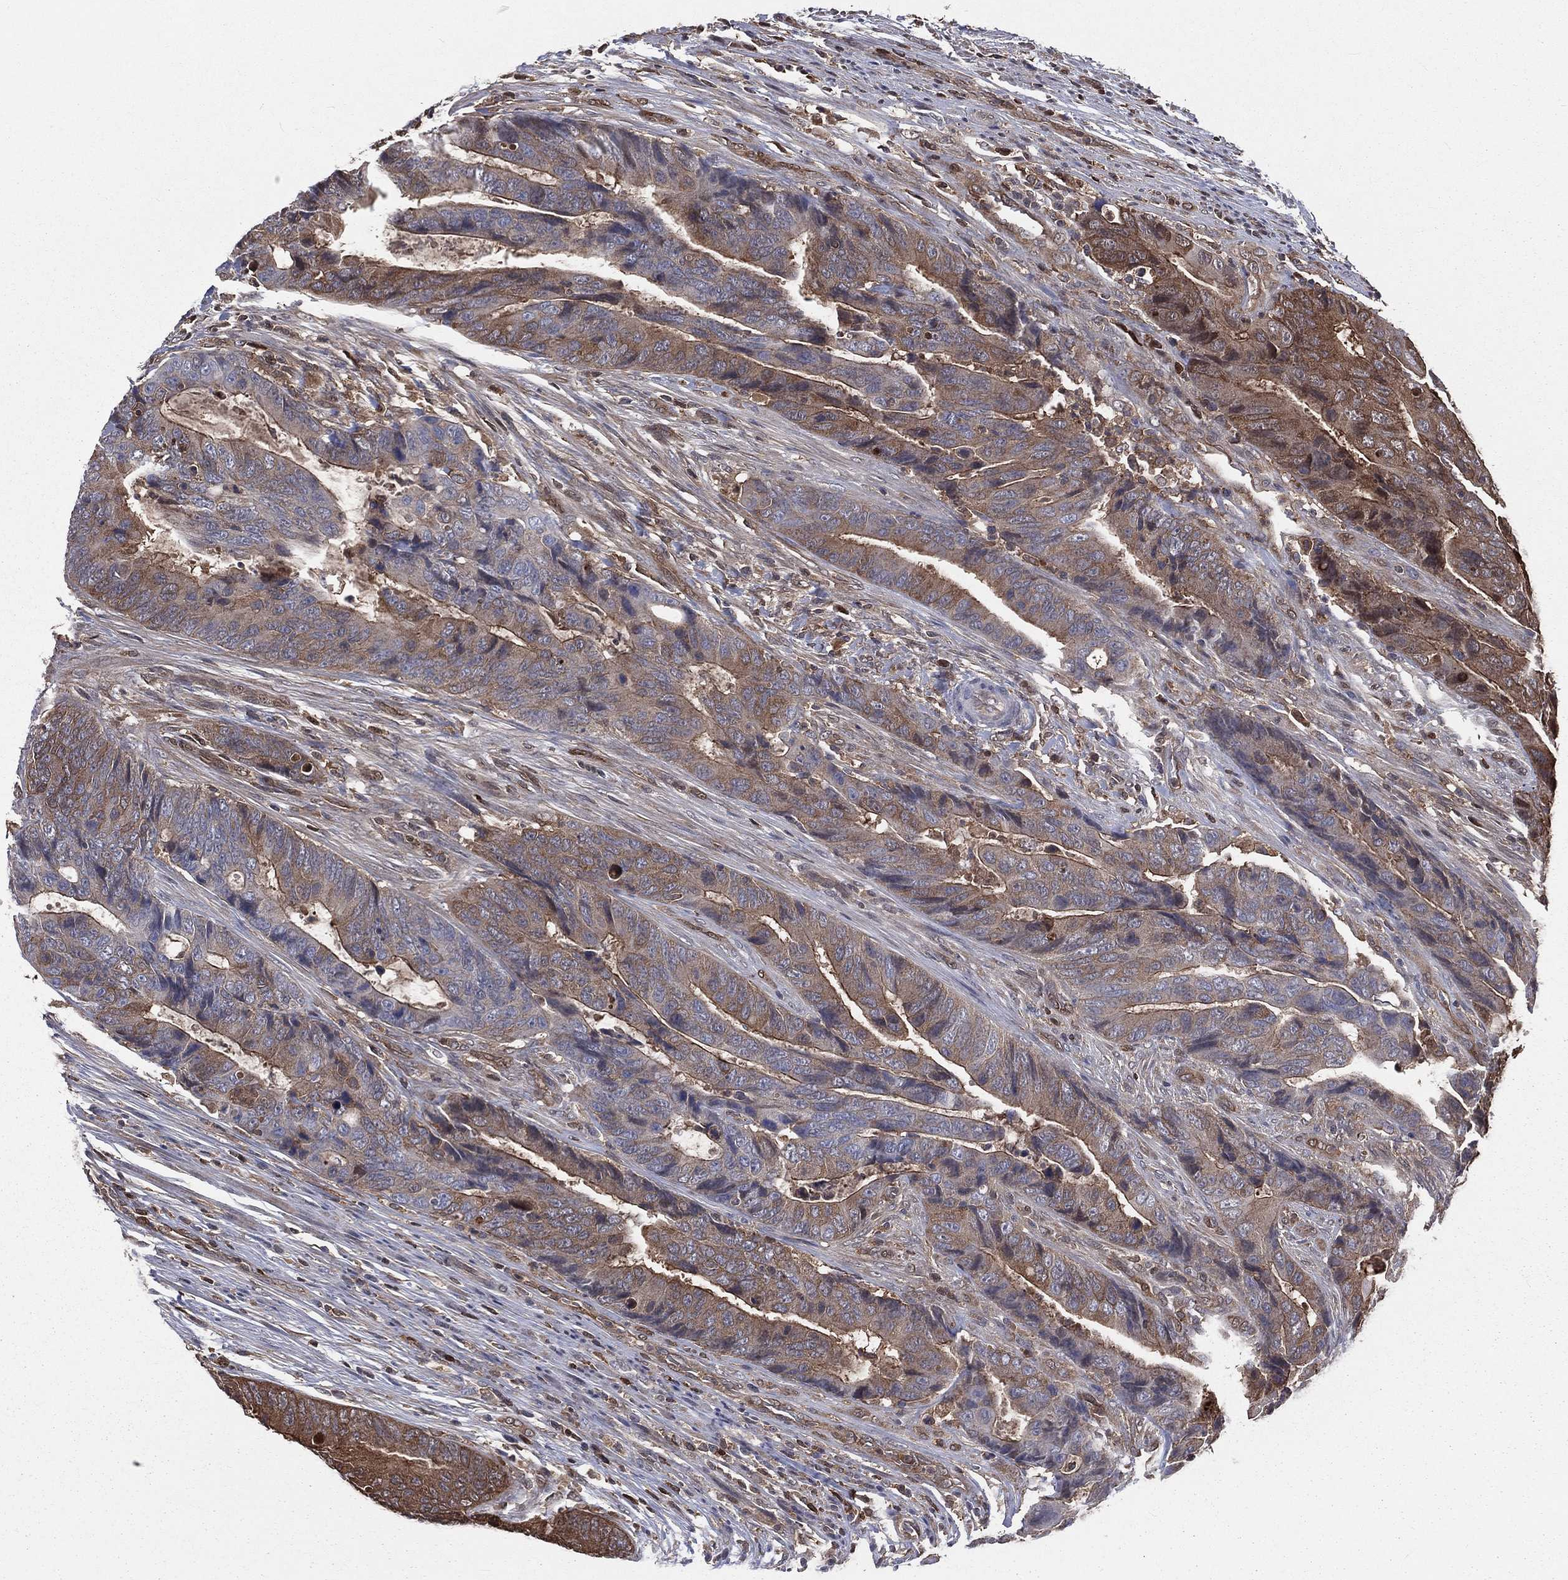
{"staining": {"intensity": "weak", "quantity": "25%-75%", "location": "cytoplasmic/membranous"}, "tissue": "colorectal cancer", "cell_type": "Tumor cells", "image_type": "cancer", "snomed": [{"axis": "morphology", "description": "Adenocarcinoma, NOS"}, {"axis": "topography", "description": "Colon"}], "caption": "This is a histology image of IHC staining of colorectal cancer, which shows weak positivity in the cytoplasmic/membranous of tumor cells.", "gene": "TBC1D2", "patient": {"sex": "female", "age": 56}}